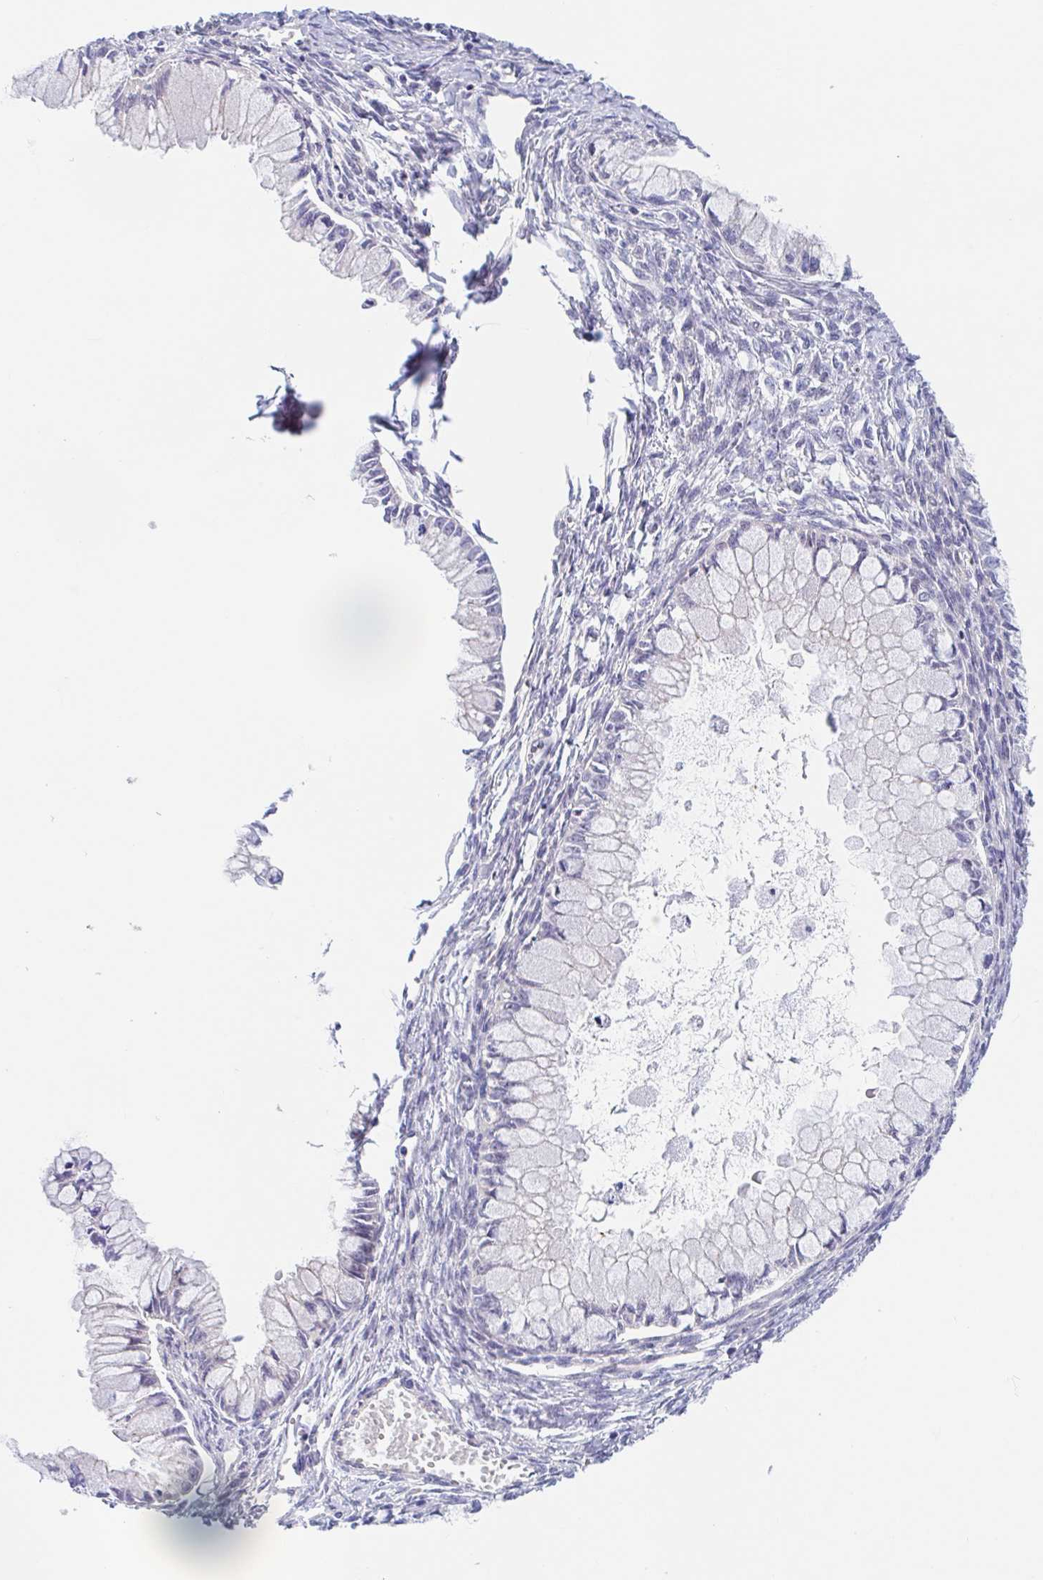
{"staining": {"intensity": "negative", "quantity": "none", "location": "none"}, "tissue": "ovarian cancer", "cell_type": "Tumor cells", "image_type": "cancer", "snomed": [{"axis": "morphology", "description": "Cystadenocarcinoma, mucinous, NOS"}, {"axis": "topography", "description": "Ovary"}], "caption": "An image of human ovarian cancer is negative for staining in tumor cells.", "gene": "TMEM86A", "patient": {"sex": "female", "age": 34}}